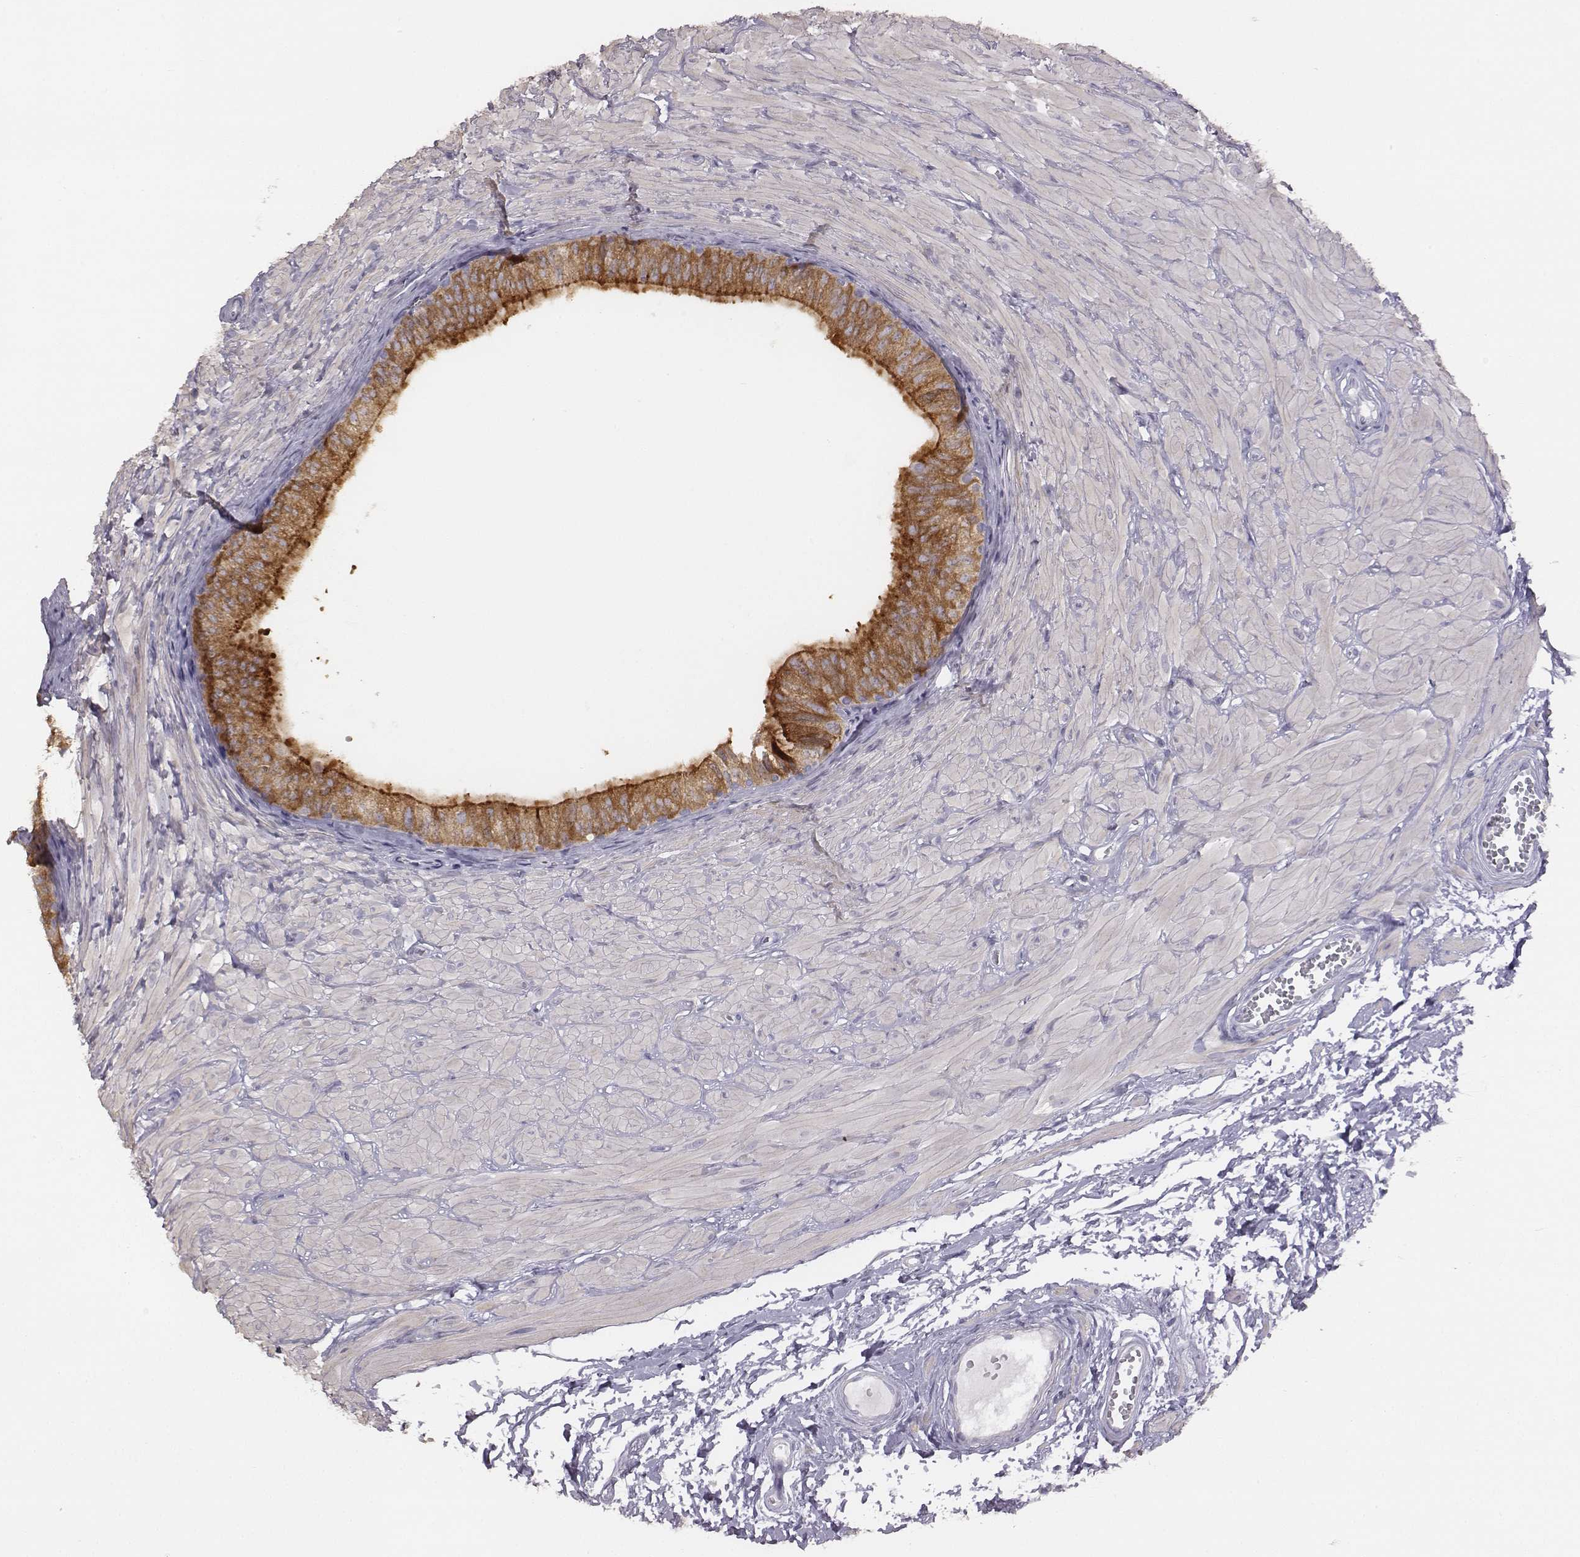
{"staining": {"intensity": "strong", "quantity": ">75%", "location": "cytoplasmic/membranous"}, "tissue": "epididymis", "cell_type": "Glandular cells", "image_type": "normal", "snomed": [{"axis": "morphology", "description": "Normal tissue, NOS"}, {"axis": "topography", "description": "Epididymis"}, {"axis": "topography", "description": "Vas deferens"}], "caption": "Immunohistochemical staining of benign human epididymis reveals >75% levels of strong cytoplasmic/membranous protein staining in approximately >75% of glandular cells. Nuclei are stained in blue.", "gene": "ADAM7", "patient": {"sex": "male", "age": 23}}